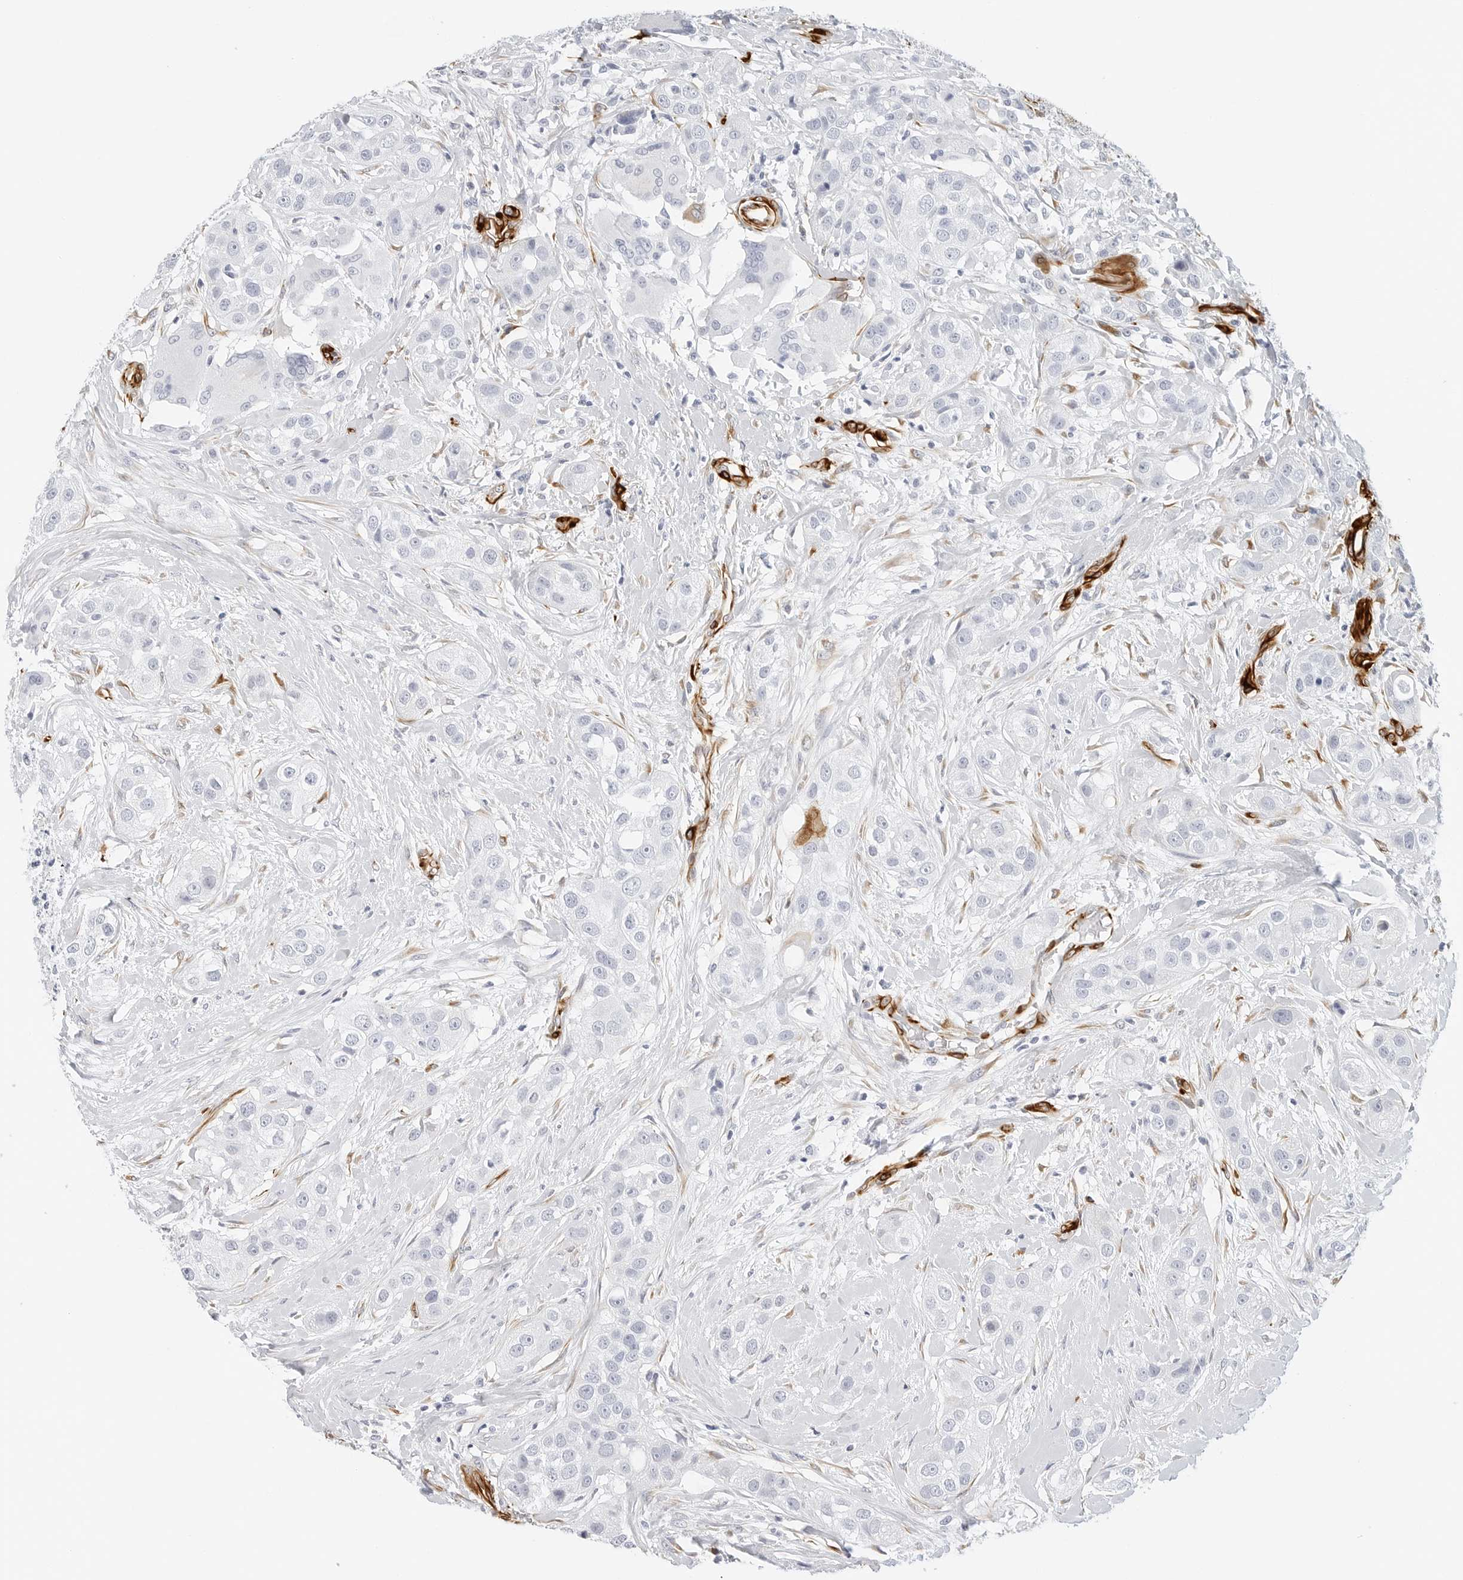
{"staining": {"intensity": "negative", "quantity": "none", "location": "none"}, "tissue": "head and neck cancer", "cell_type": "Tumor cells", "image_type": "cancer", "snomed": [{"axis": "morphology", "description": "Normal tissue, NOS"}, {"axis": "morphology", "description": "Squamous cell carcinoma, NOS"}, {"axis": "topography", "description": "Skeletal muscle"}, {"axis": "topography", "description": "Head-Neck"}], "caption": "Head and neck cancer (squamous cell carcinoma) was stained to show a protein in brown. There is no significant expression in tumor cells. The staining is performed using DAB brown chromogen with nuclei counter-stained in using hematoxylin.", "gene": "NES", "patient": {"sex": "male", "age": 51}}